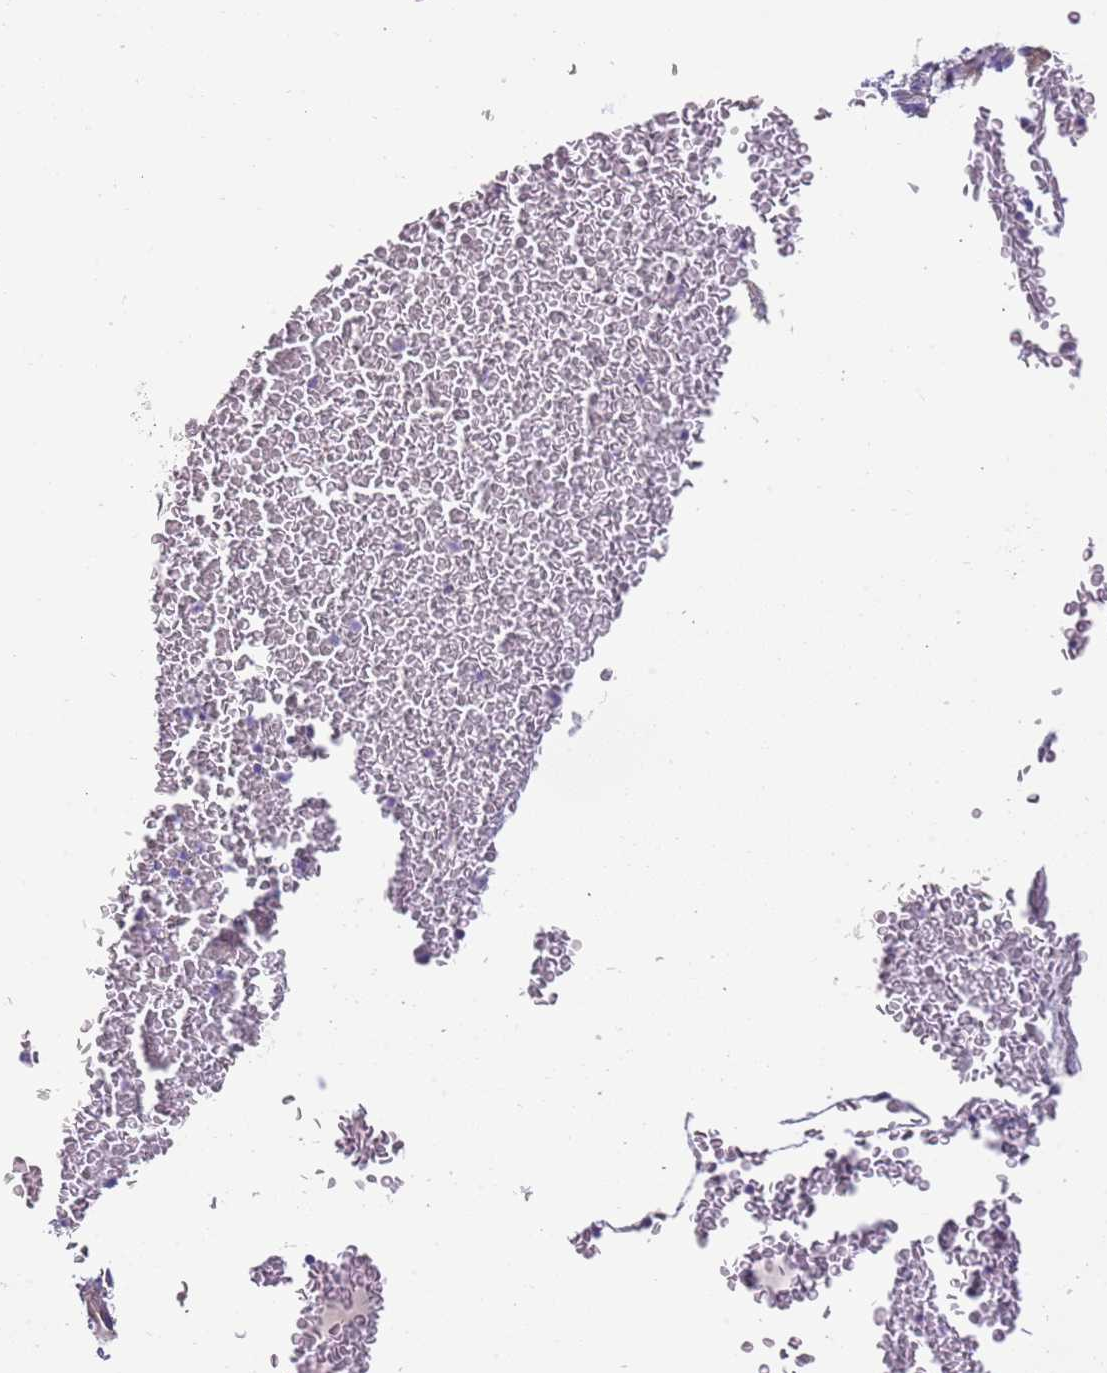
{"staining": {"intensity": "moderate", "quantity": "25%-75%", "location": "cytoplasmic/membranous"}, "tissue": "bronchus", "cell_type": "Respiratory epithelial cells", "image_type": "normal", "snomed": [{"axis": "morphology", "description": "Normal tissue, NOS"}, {"axis": "topography", "description": "Cartilage tissue"}, {"axis": "topography", "description": "Bronchus"}], "caption": "This image shows immunohistochemistry (IHC) staining of unremarkable human bronchus, with medium moderate cytoplasmic/membranous staining in about 25%-75% of respiratory epithelial cells.", "gene": "RNF222", "patient": {"sex": "female", "age": 36}}